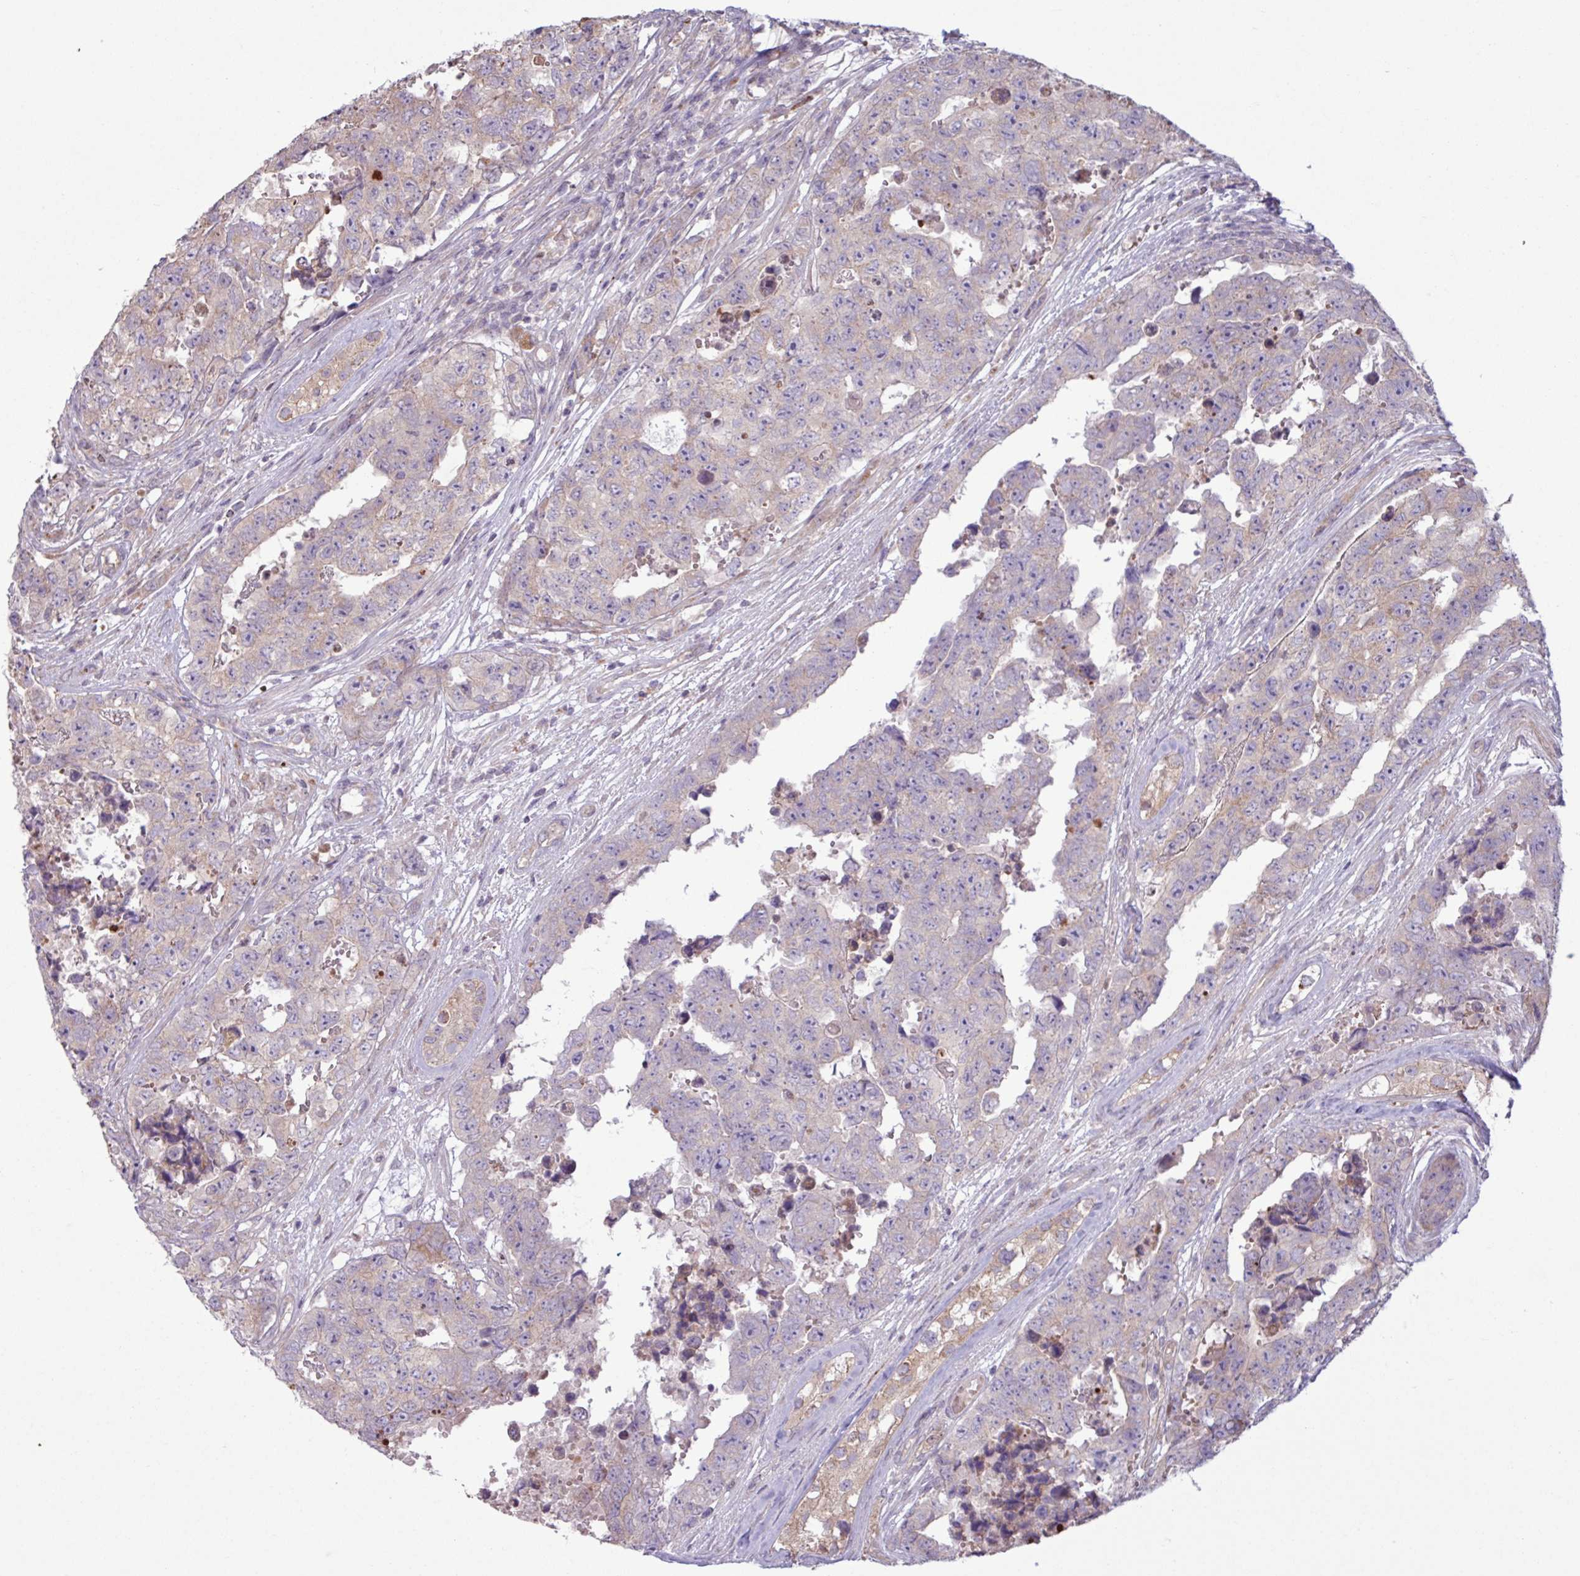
{"staining": {"intensity": "moderate", "quantity": "<25%", "location": "cytoplasmic/membranous"}, "tissue": "testis cancer", "cell_type": "Tumor cells", "image_type": "cancer", "snomed": [{"axis": "morphology", "description": "Normal tissue, NOS"}, {"axis": "morphology", "description": "Carcinoma, Embryonal, NOS"}, {"axis": "topography", "description": "Testis"}, {"axis": "topography", "description": "Epididymis"}], "caption": "Testis cancer stained with a brown dye exhibits moderate cytoplasmic/membranous positive positivity in about <25% of tumor cells.", "gene": "PDPR", "patient": {"sex": "male", "age": 25}}